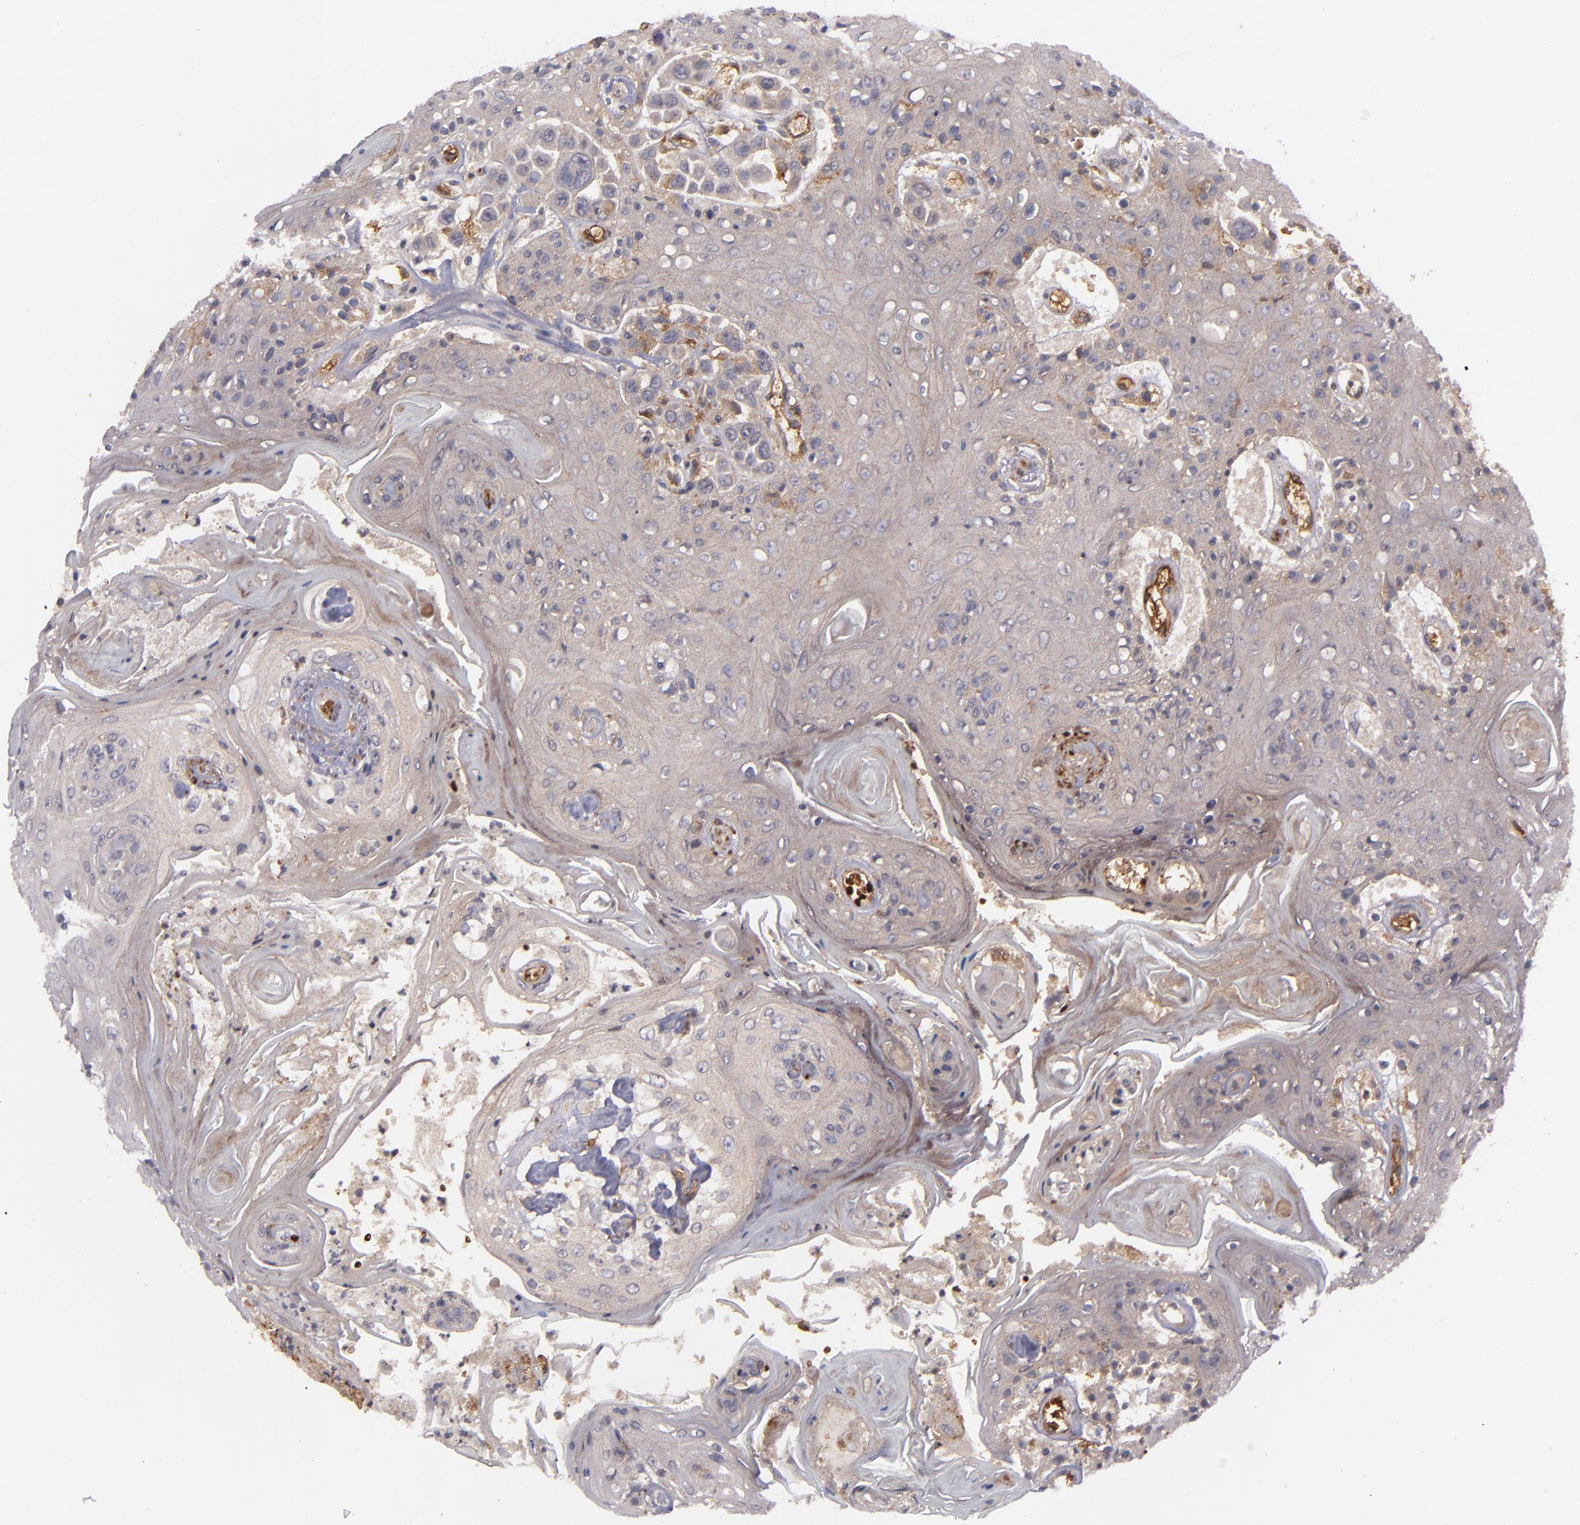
{"staining": {"intensity": "moderate", "quantity": "25%-75%", "location": "cytoplasmic/membranous"}, "tissue": "head and neck cancer", "cell_type": "Tumor cells", "image_type": "cancer", "snomed": [{"axis": "morphology", "description": "Squamous cell carcinoma, NOS"}, {"axis": "topography", "description": "Oral tissue"}, {"axis": "topography", "description": "Head-Neck"}], "caption": "Protein expression analysis of human head and neck squamous cell carcinoma reveals moderate cytoplasmic/membranous positivity in about 25%-75% of tumor cells. The protein of interest is shown in brown color, while the nuclei are stained blue.", "gene": "ACE", "patient": {"sex": "female", "age": 76}}